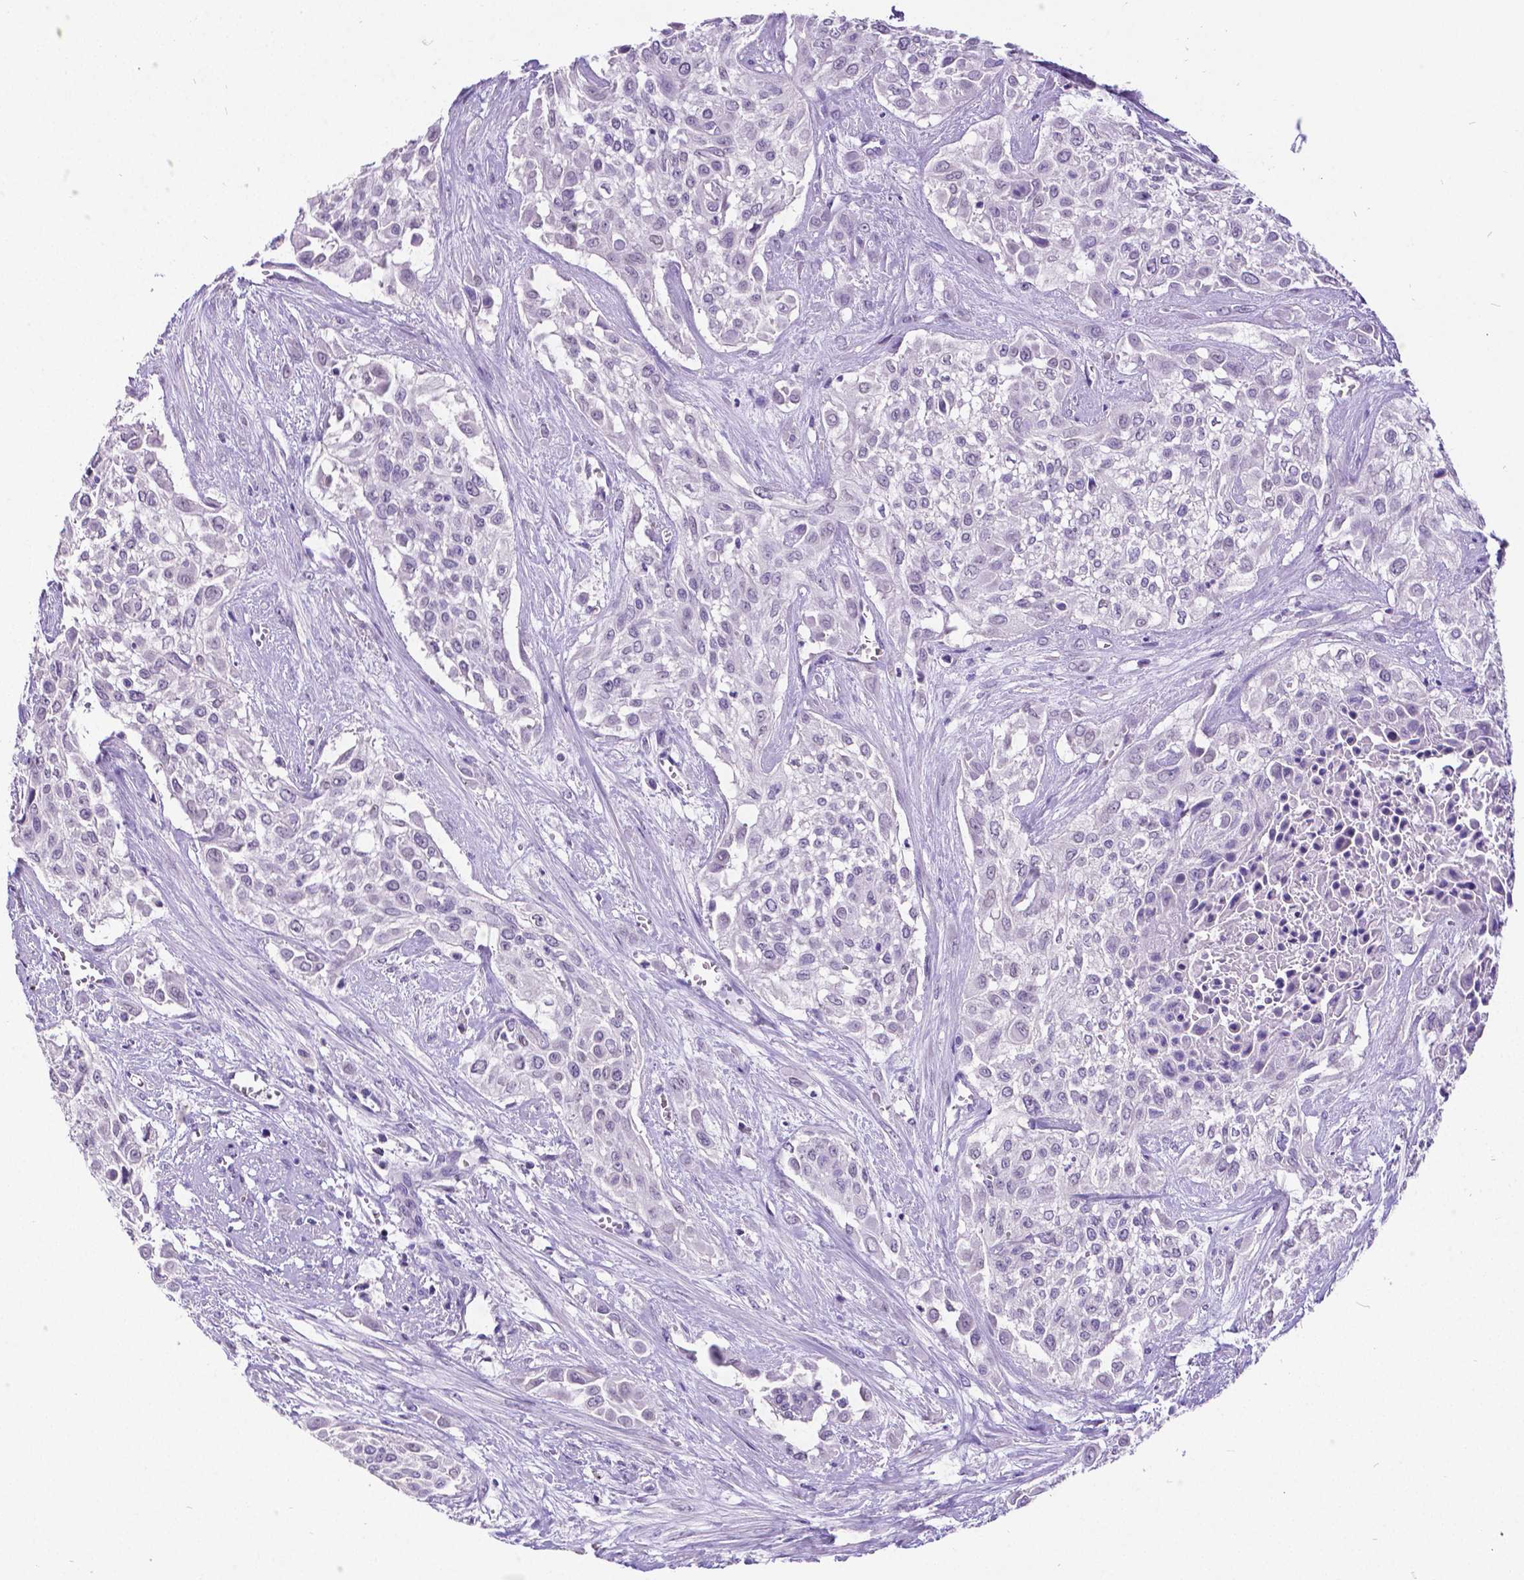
{"staining": {"intensity": "negative", "quantity": "none", "location": "none"}, "tissue": "urothelial cancer", "cell_type": "Tumor cells", "image_type": "cancer", "snomed": [{"axis": "morphology", "description": "Urothelial carcinoma, High grade"}, {"axis": "topography", "description": "Urinary bladder"}], "caption": "Immunohistochemistry (IHC) image of human high-grade urothelial carcinoma stained for a protein (brown), which exhibits no staining in tumor cells. (Immunohistochemistry, brightfield microscopy, high magnification).", "gene": "SATB2", "patient": {"sex": "male", "age": 57}}